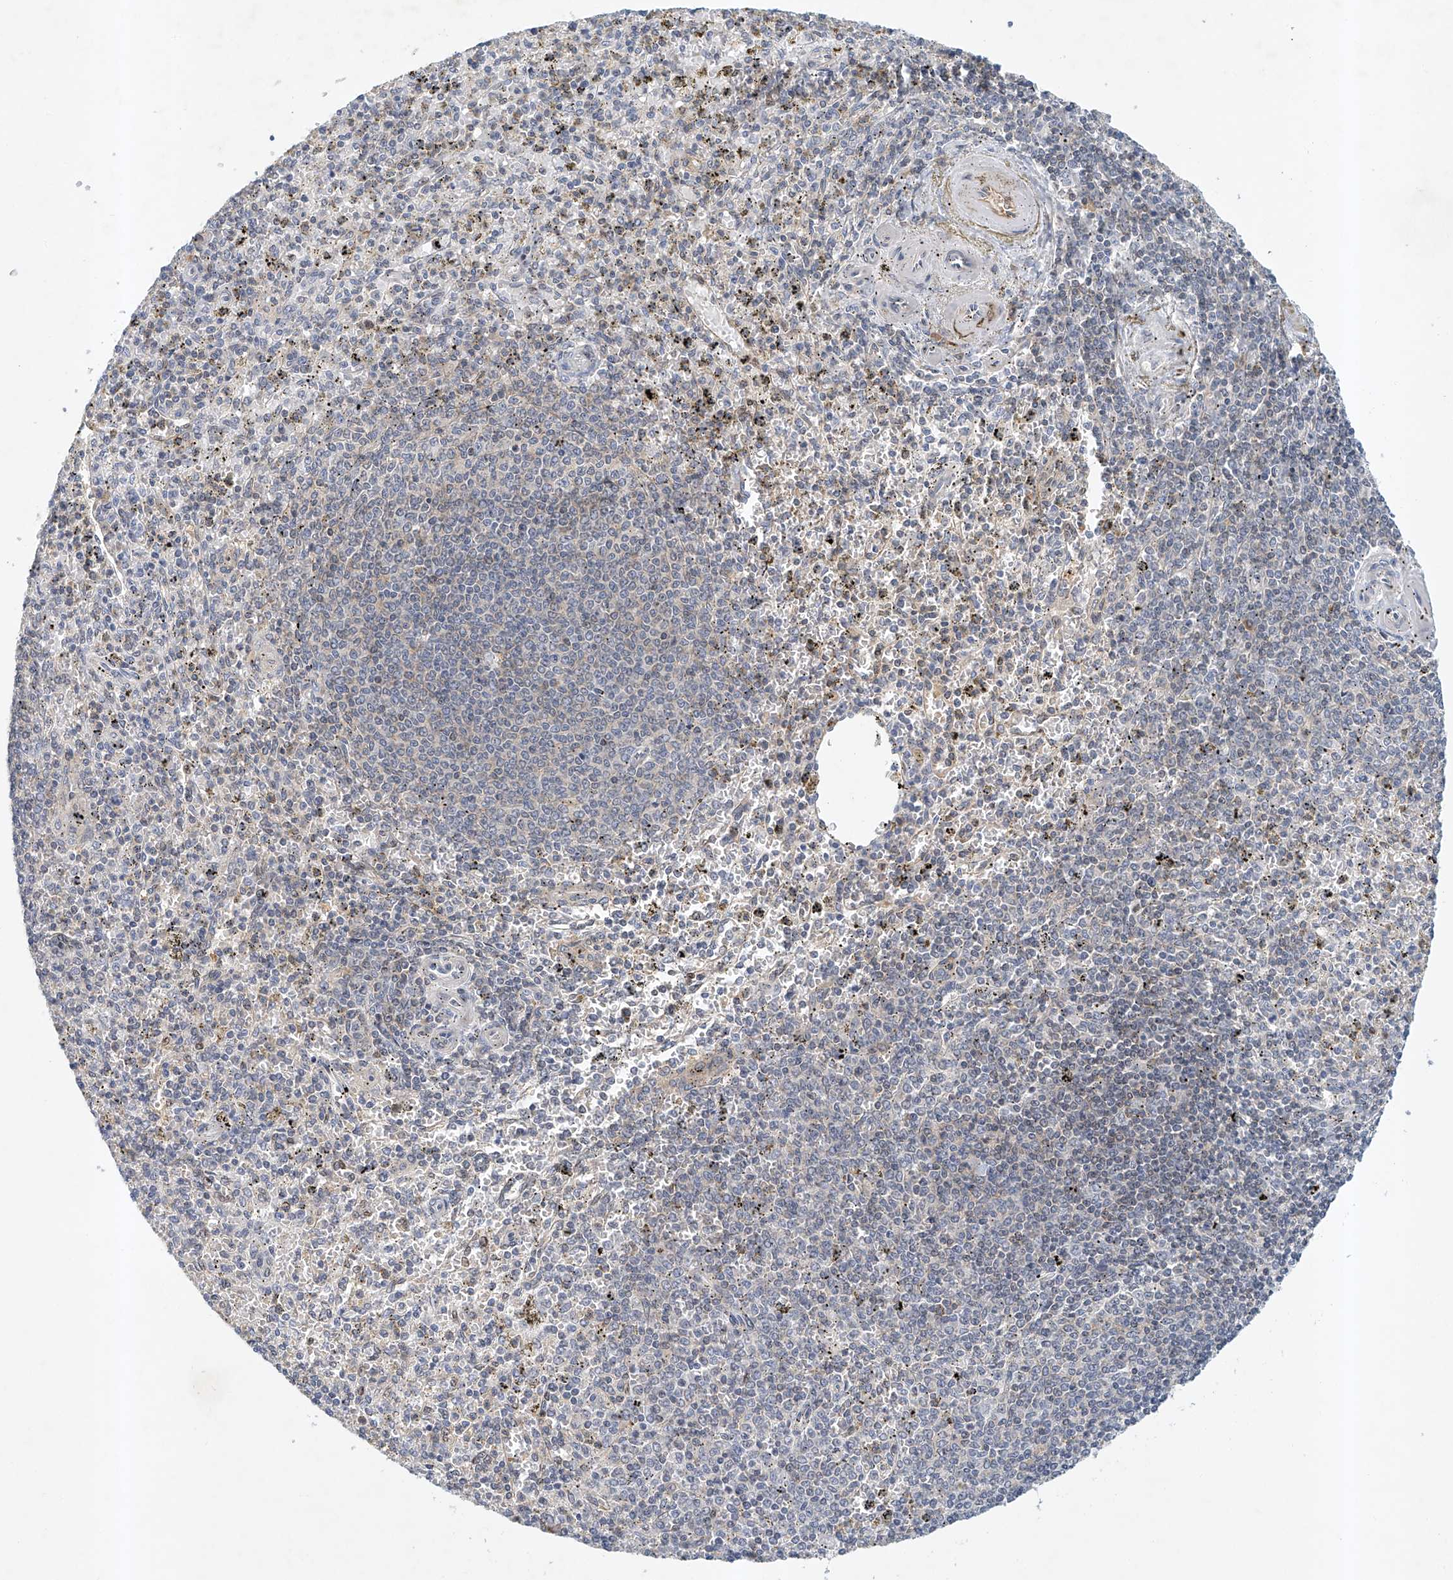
{"staining": {"intensity": "negative", "quantity": "none", "location": "none"}, "tissue": "spleen", "cell_type": "Cells in red pulp", "image_type": "normal", "snomed": [{"axis": "morphology", "description": "Normal tissue, NOS"}, {"axis": "topography", "description": "Spleen"}], "caption": "An immunohistochemistry image of unremarkable spleen is shown. There is no staining in cells in red pulp of spleen.", "gene": "CARMIL1", "patient": {"sex": "male", "age": 72}}